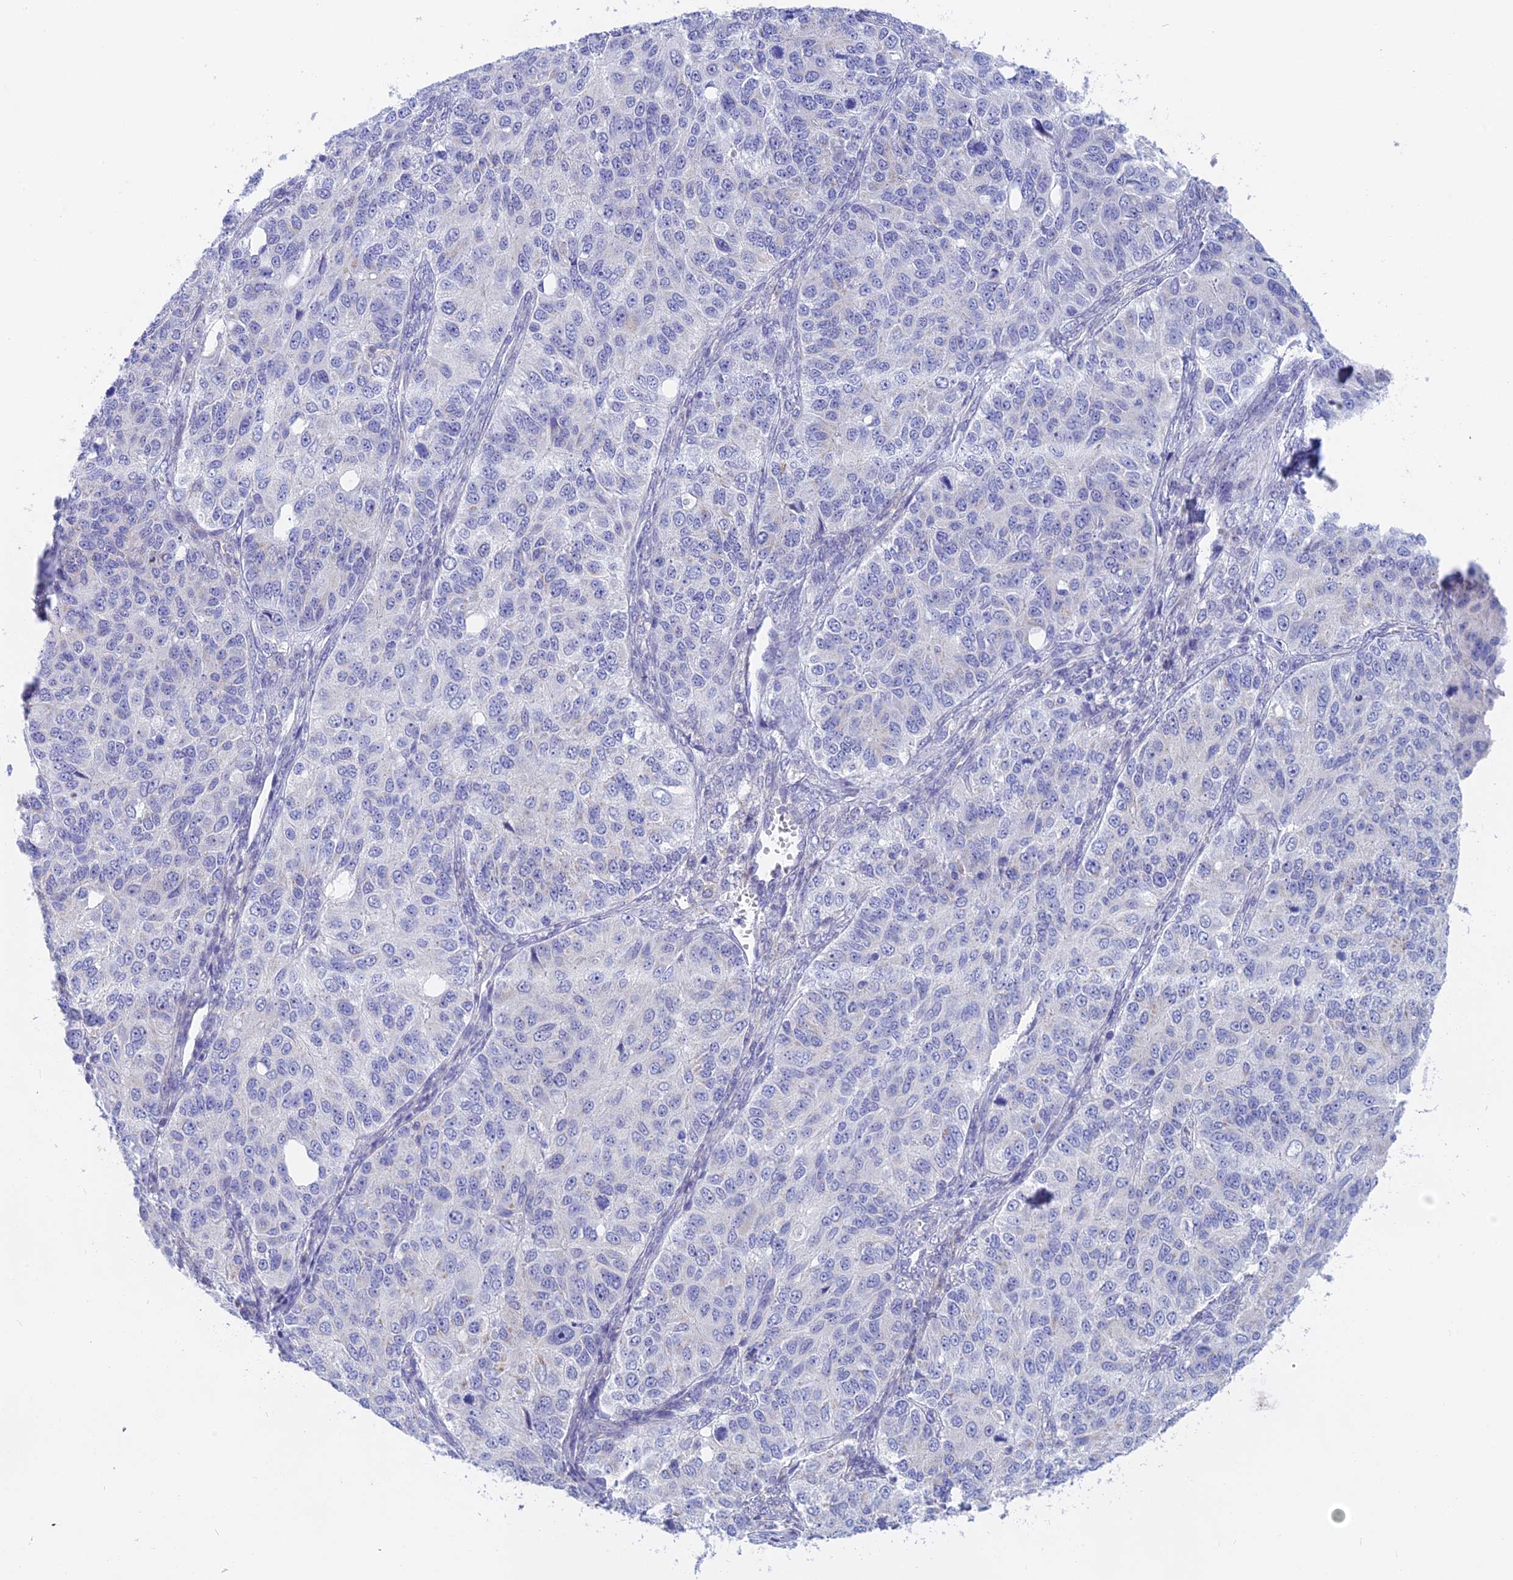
{"staining": {"intensity": "negative", "quantity": "none", "location": "none"}, "tissue": "ovarian cancer", "cell_type": "Tumor cells", "image_type": "cancer", "snomed": [{"axis": "morphology", "description": "Carcinoma, endometroid"}, {"axis": "topography", "description": "Ovary"}], "caption": "The photomicrograph demonstrates no significant expression in tumor cells of ovarian cancer (endometroid carcinoma). Nuclei are stained in blue.", "gene": "GLB1L", "patient": {"sex": "female", "age": 51}}